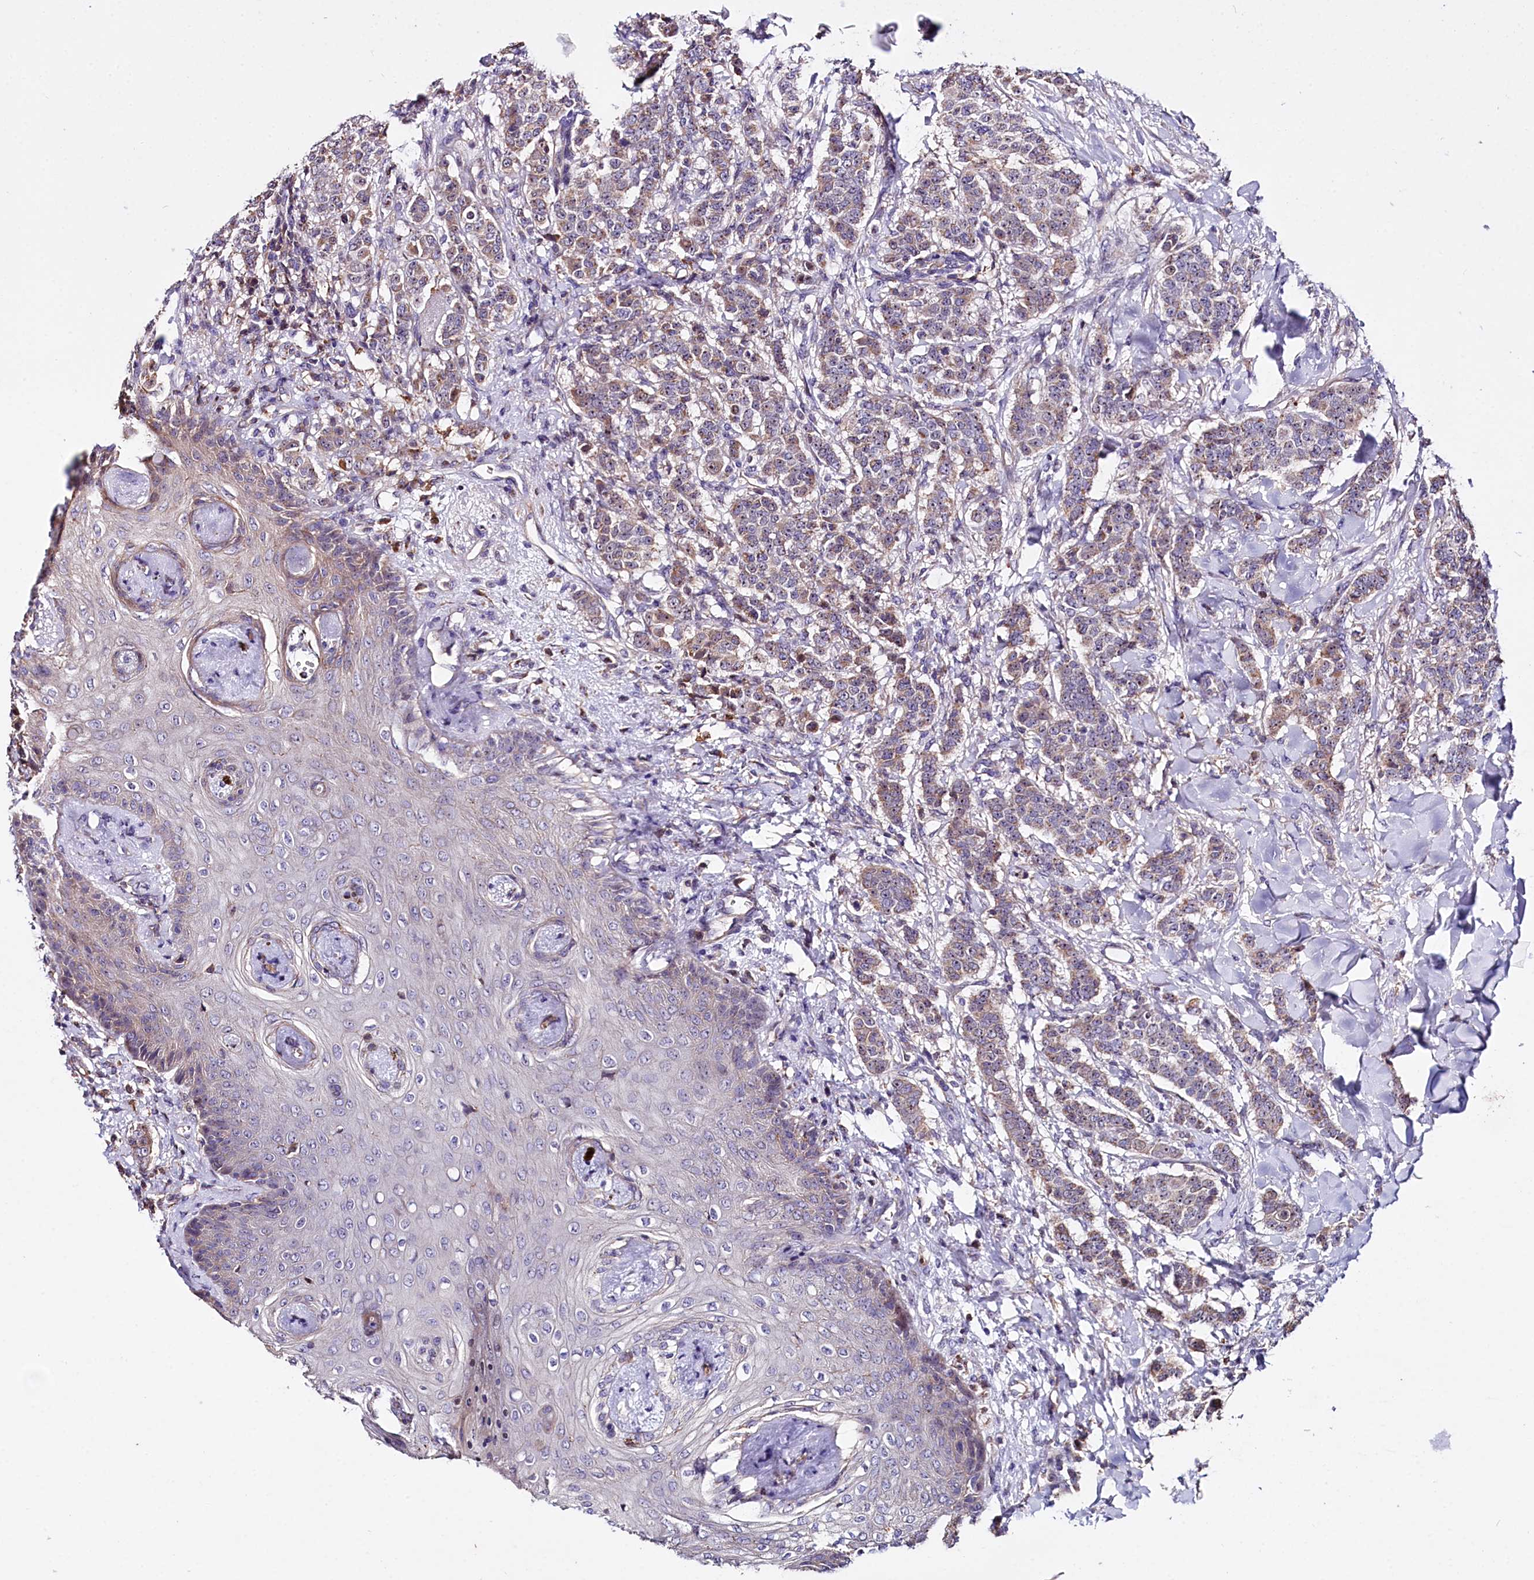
{"staining": {"intensity": "moderate", "quantity": ">75%", "location": "cytoplasmic/membranous,nuclear"}, "tissue": "breast cancer", "cell_type": "Tumor cells", "image_type": "cancer", "snomed": [{"axis": "morphology", "description": "Duct carcinoma"}, {"axis": "topography", "description": "Breast"}], "caption": "Moderate cytoplasmic/membranous and nuclear protein staining is seen in approximately >75% of tumor cells in intraductal carcinoma (breast).", "gene": "RPUSD3", "patient": {"sex": "female", "age": 40}}